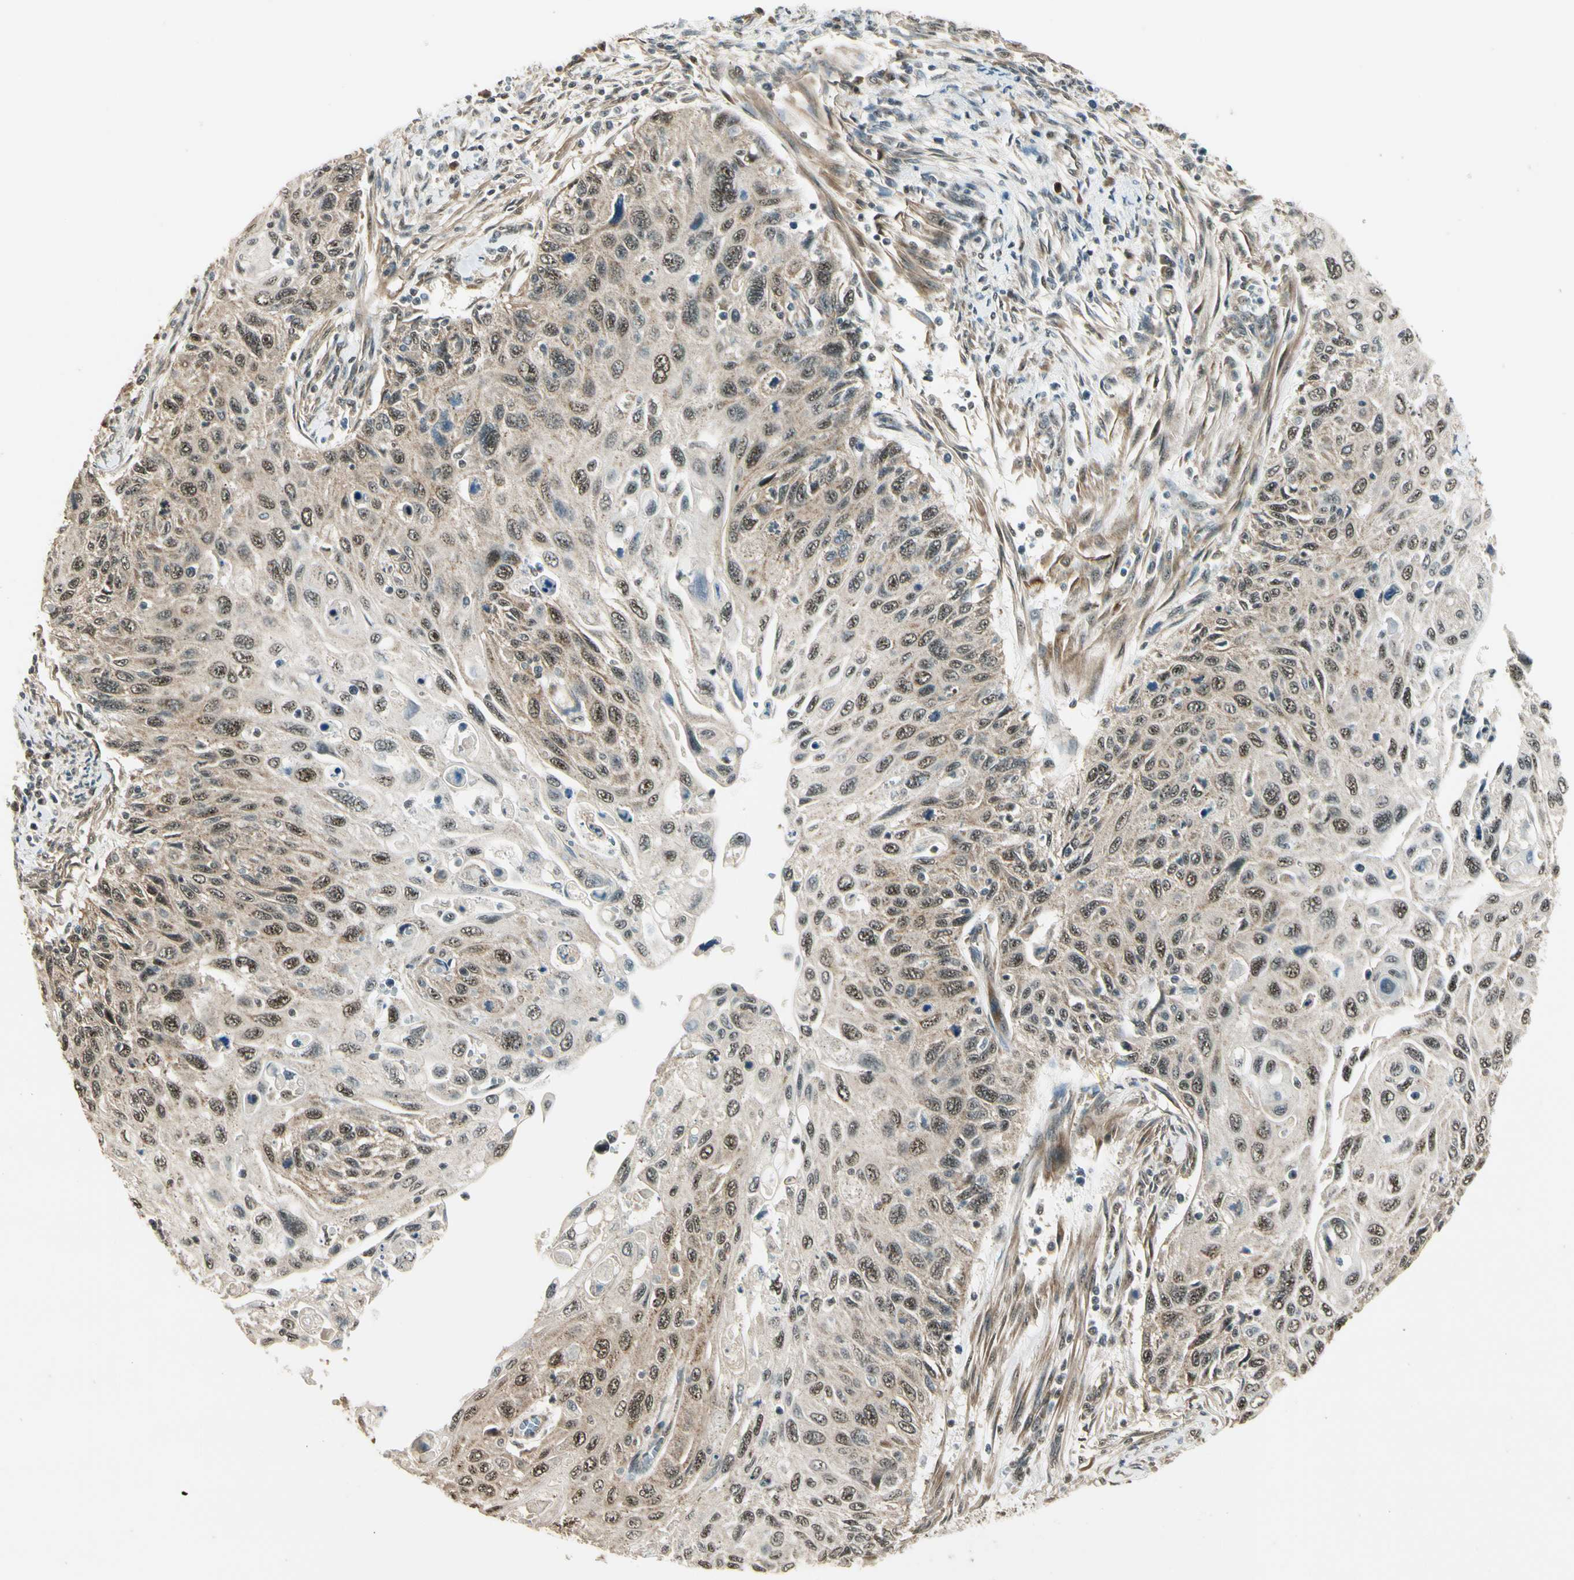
{"staining": {"intensity": "moderate", "quantity": ">75%", "location": "cytoplasmic/membranous,nuclear"}, "tissue": "cervical cancer", "cell_type": "Tumor cells", "image_type": "cancer", "snomed": [{"axis": "morphology", "description": "Squamous cell carcinoma, NOS"}, {"axis": "topography", "description": "Cervix"}], "caption": "Immunohistochemistry image of squamous cell carcinoma (cervical) stained for a protein (brown), which shows medium levels of moderate cytoplasmic/membranous and nuclear staining in approximately >75% of tumor cells.", "gene": "MCPH1", "patient": {"sex": "female", "age": 70}}